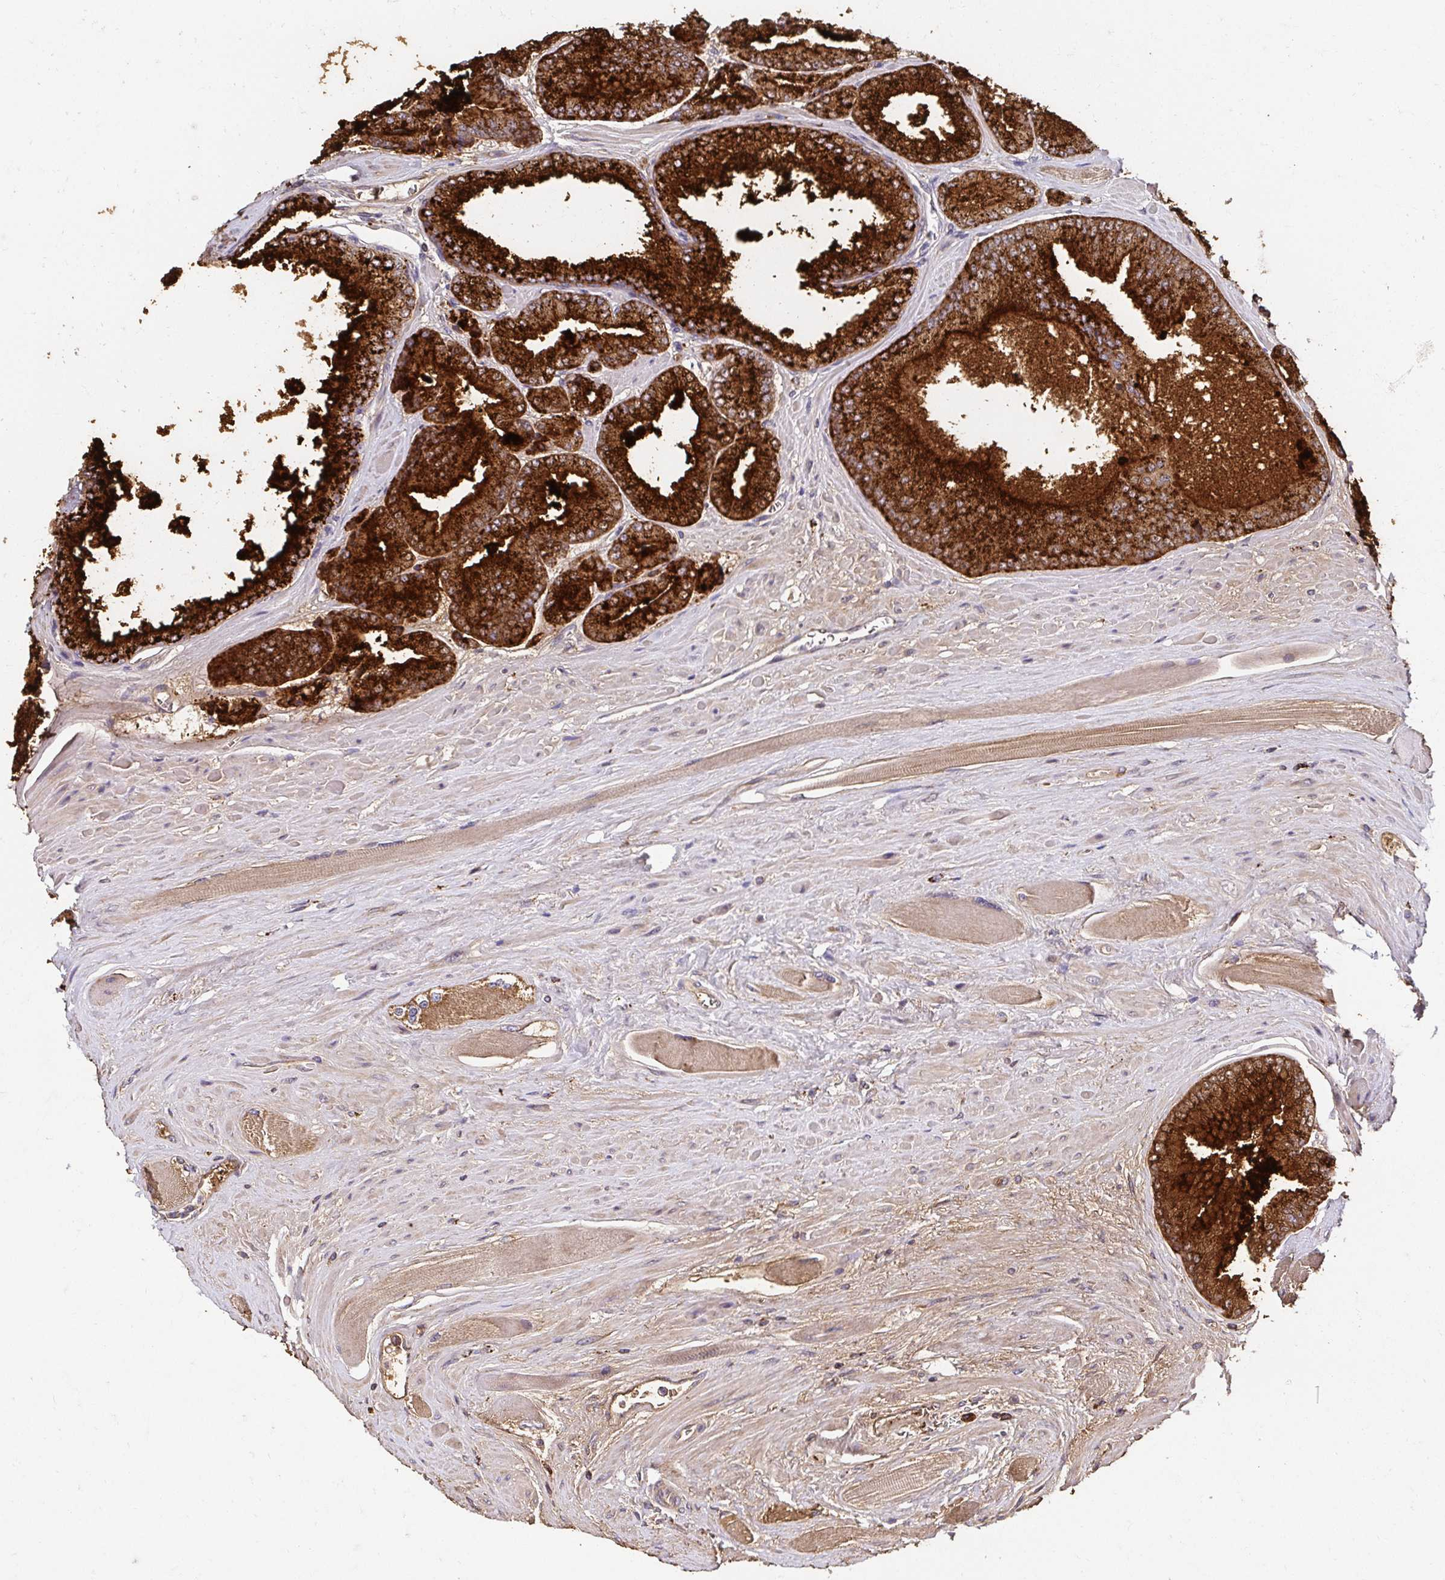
{"staining": {"intensity": "strong", "quantity": ">75%", "location": "cytoplasmic/membranous"}, "tissue": "prostate cancer", "cell_type": "Tumor cells", "image_type": "cancer", "snomed": [{"axis": "morphology", "description": "Adenocarcinoma, Low grade"}, {"axis": "topography", "description": "Prostate"}], "caption": "Adenocarcinoma (low-grade) (prostate) tissue demonstrates strong cytoplasmic/membranous positivity in about >75% of tumor cells, visualized by immunohistochemistry.", "gene": "APBB1", "patient": {"sex": "male", "age": 67}}